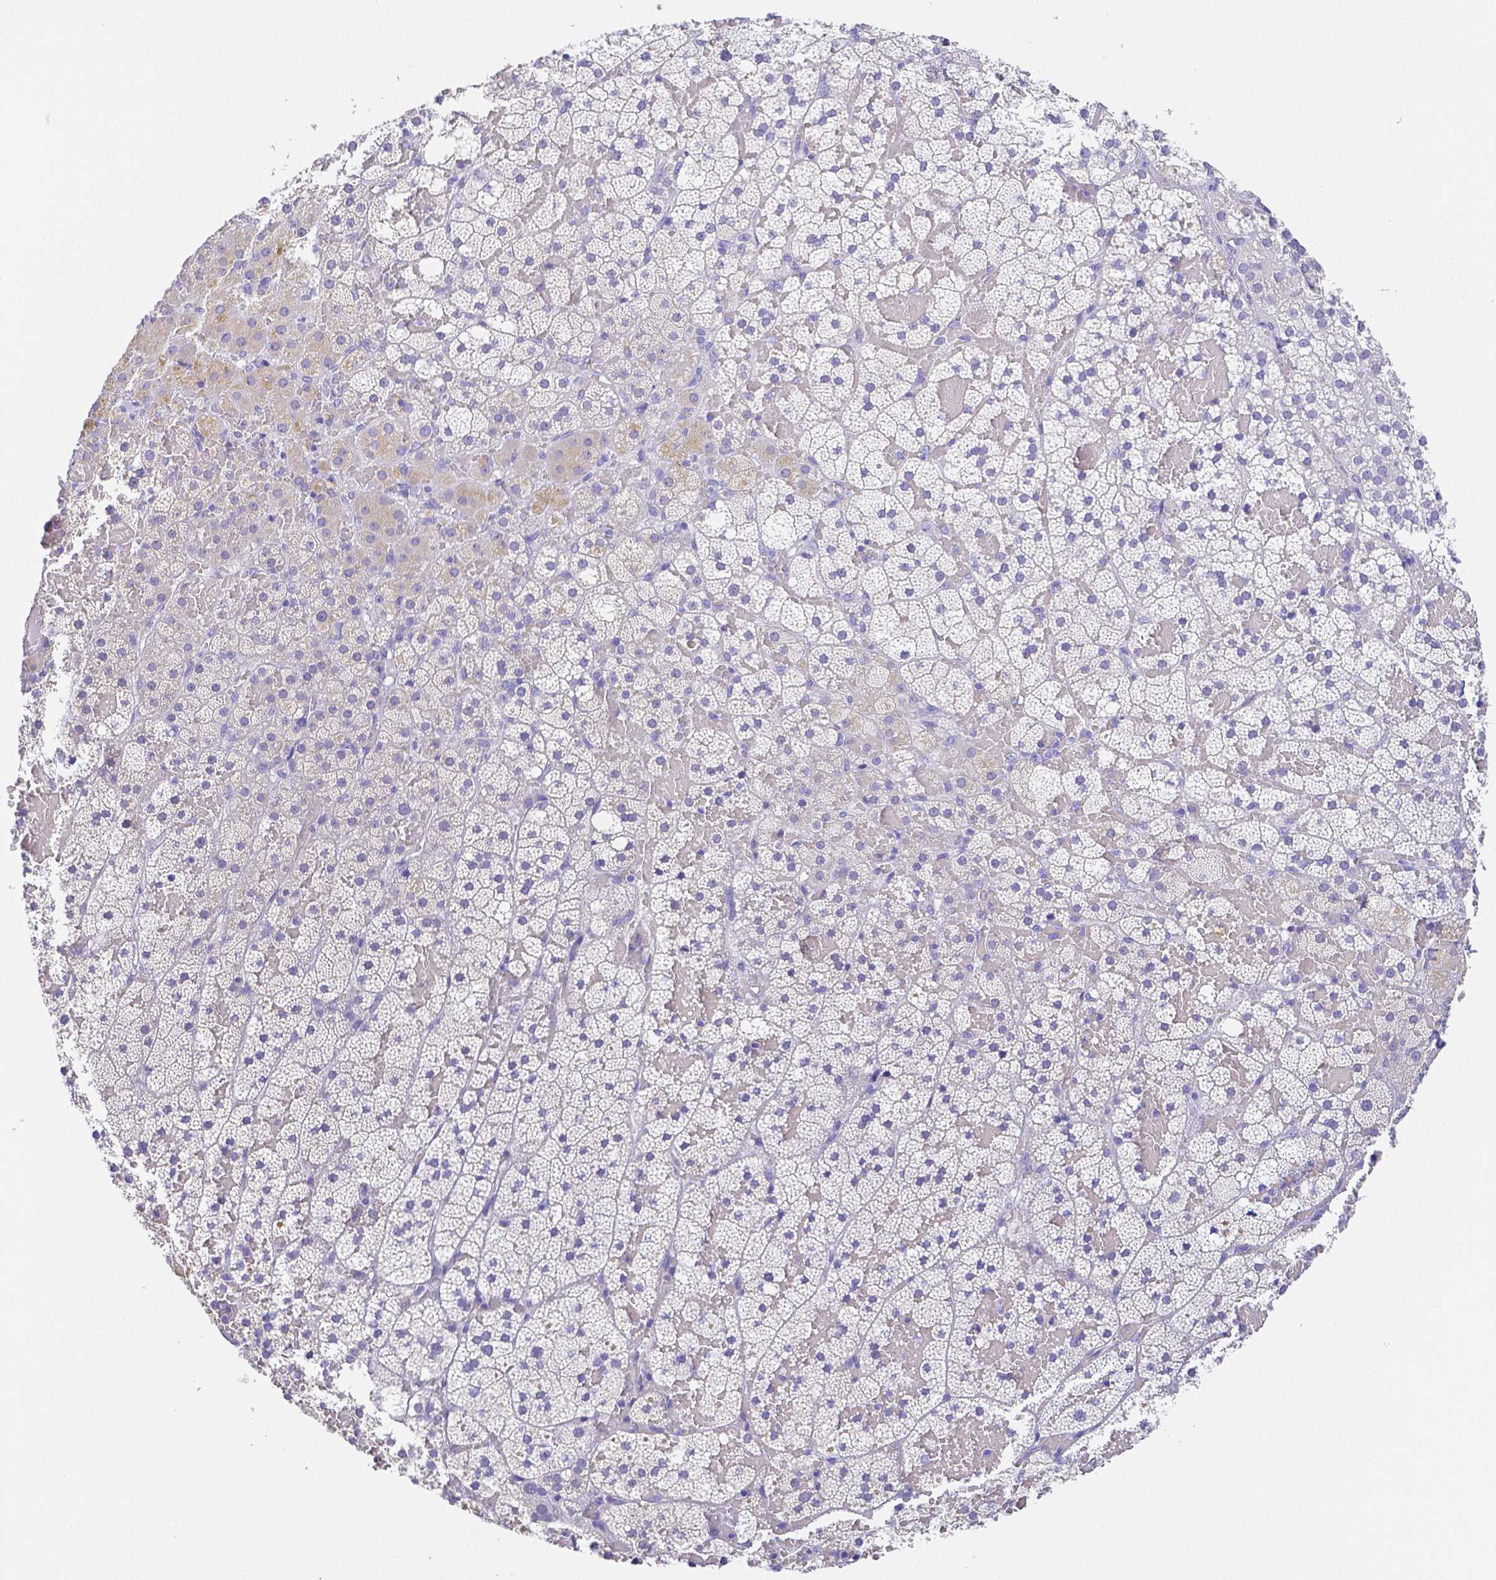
{"staining": {"intensity": "negative", "quantity": "none", "location": "none"}, "tissue": "adrenal gland", "cell_type": "Glandular cells", "image_type": "normal", "snomed": [{"axis": "morphology", "description": "Normal tissue, NOS"}, {"axis": "topography", "description": "Adrenal gland"}], "caption": "The photomicrograph exhibits no significant staining in glandular cells of adrenal gland.", "gene": "ZG16B", "patient": {"sex": "male", "age": 53}}